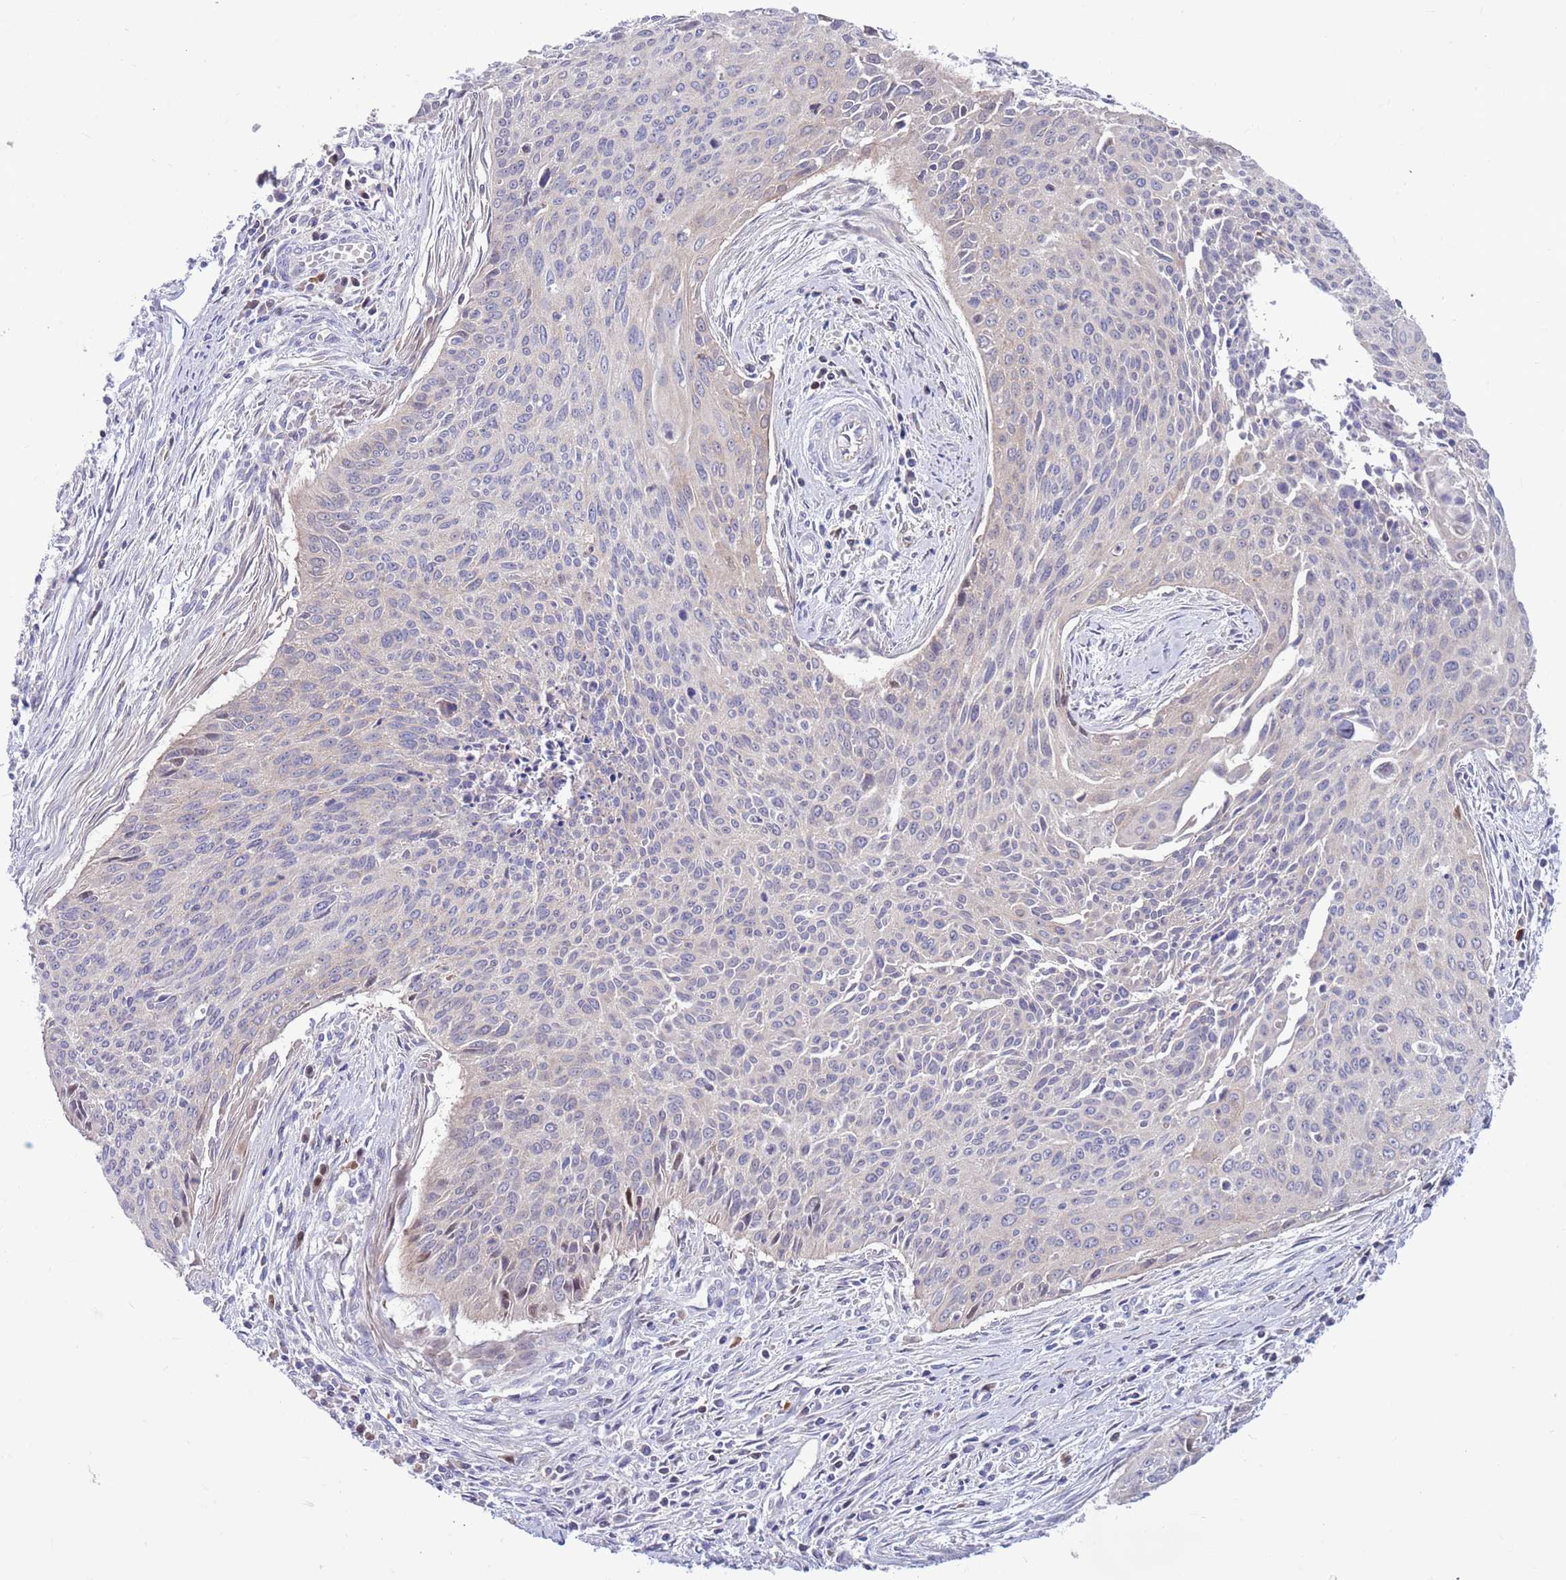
{"staining": {"intensity": "negative", "quantity": "none", "location": "none"}, "tissue": "cervical cancer", "cell_type": "Tumor cells", "image_type": "cancer", "snomed": [{"axis": "morphology", "description": "Squamous cell carcinoma, NOS"}, {"axis": "topography", "description": "Cervix"}], "caption": "Protein analysis of cervical cancer exhibits no significant staining in tumor cells.", "gene": "KLHL29", "patient": {"sex": "female", "age": 55}}